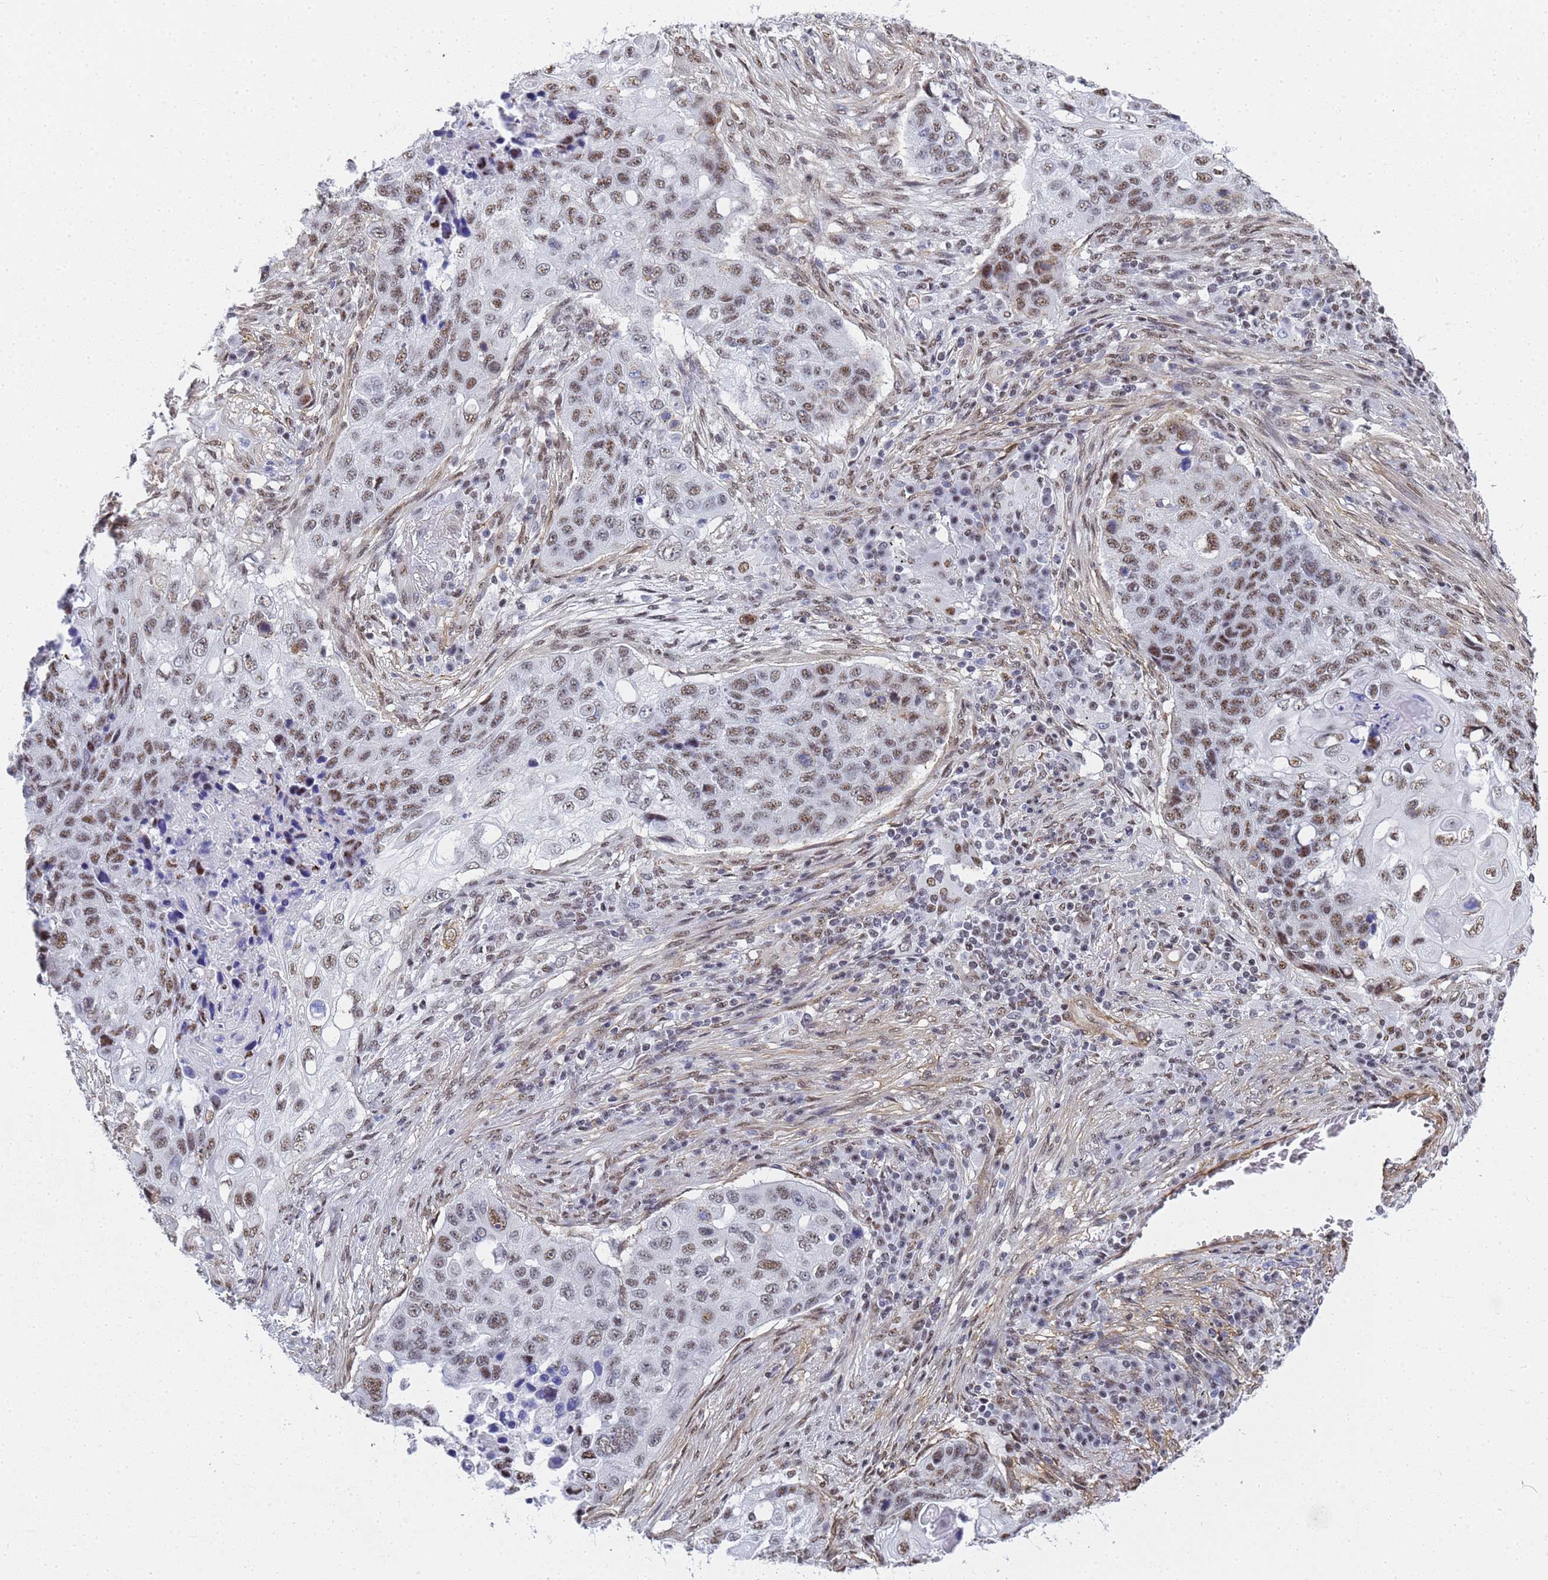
{"staining": {"intensity": "moderate", "quantity": ">75%", "location": "nuclear"}, "tissue": "lung cancer", "cell_type": "Tumor cells", "image_type": "cancer", "snomed": [{"axis": "morphology", "description": "Squamous cell carcinoma, NOS"}, {"axis": "topography", "description": "Lung"}], "caption": "Approximately >75% of tumor cells in human lung cancer (squamous cell carcinoma) show moderate nuclear protein expression as visualized by brown immunohistochemical staining.", "gene": "PRRT4", "patient": {"sex": "female", "age": 63}}